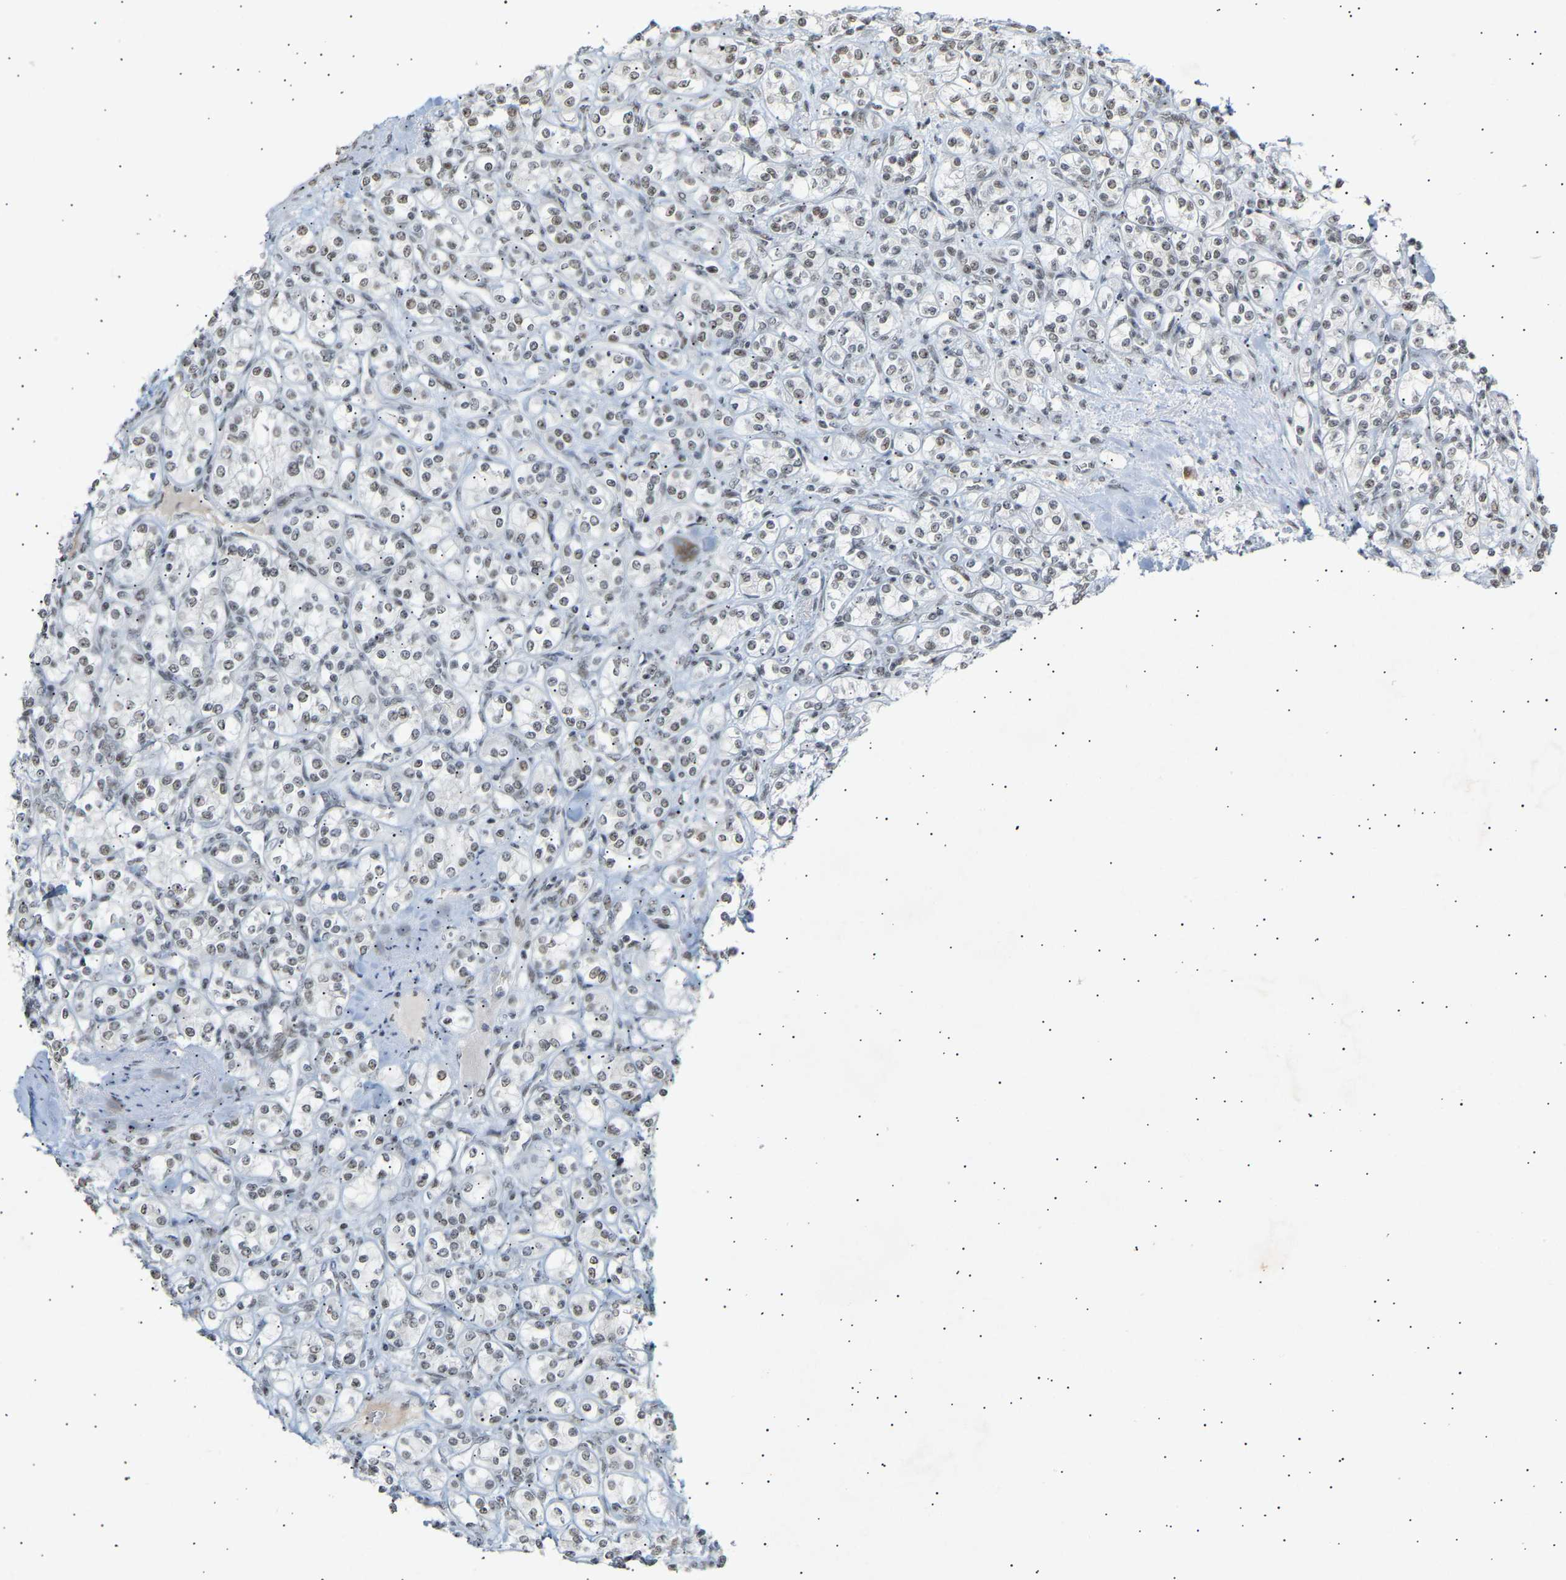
{"staining": {"intensity": "weak", "quantity": "<25%", "location": "nuclear"}, "tissue": "renal cancer", "cell_type": "Tumor cells", "image_type": "cancer", "snomed": [{"axis": "morphology", "description": "Adenocarcinoma, NOS"}, {"axis": "topography", "description": "Kidney"}], "caption": "The micrograph shows no significant staining in tumor cells of renal cancer (adenocarcinoma).", "gene": "NELFB", "patient": {"sex": "male", "age": 77}}